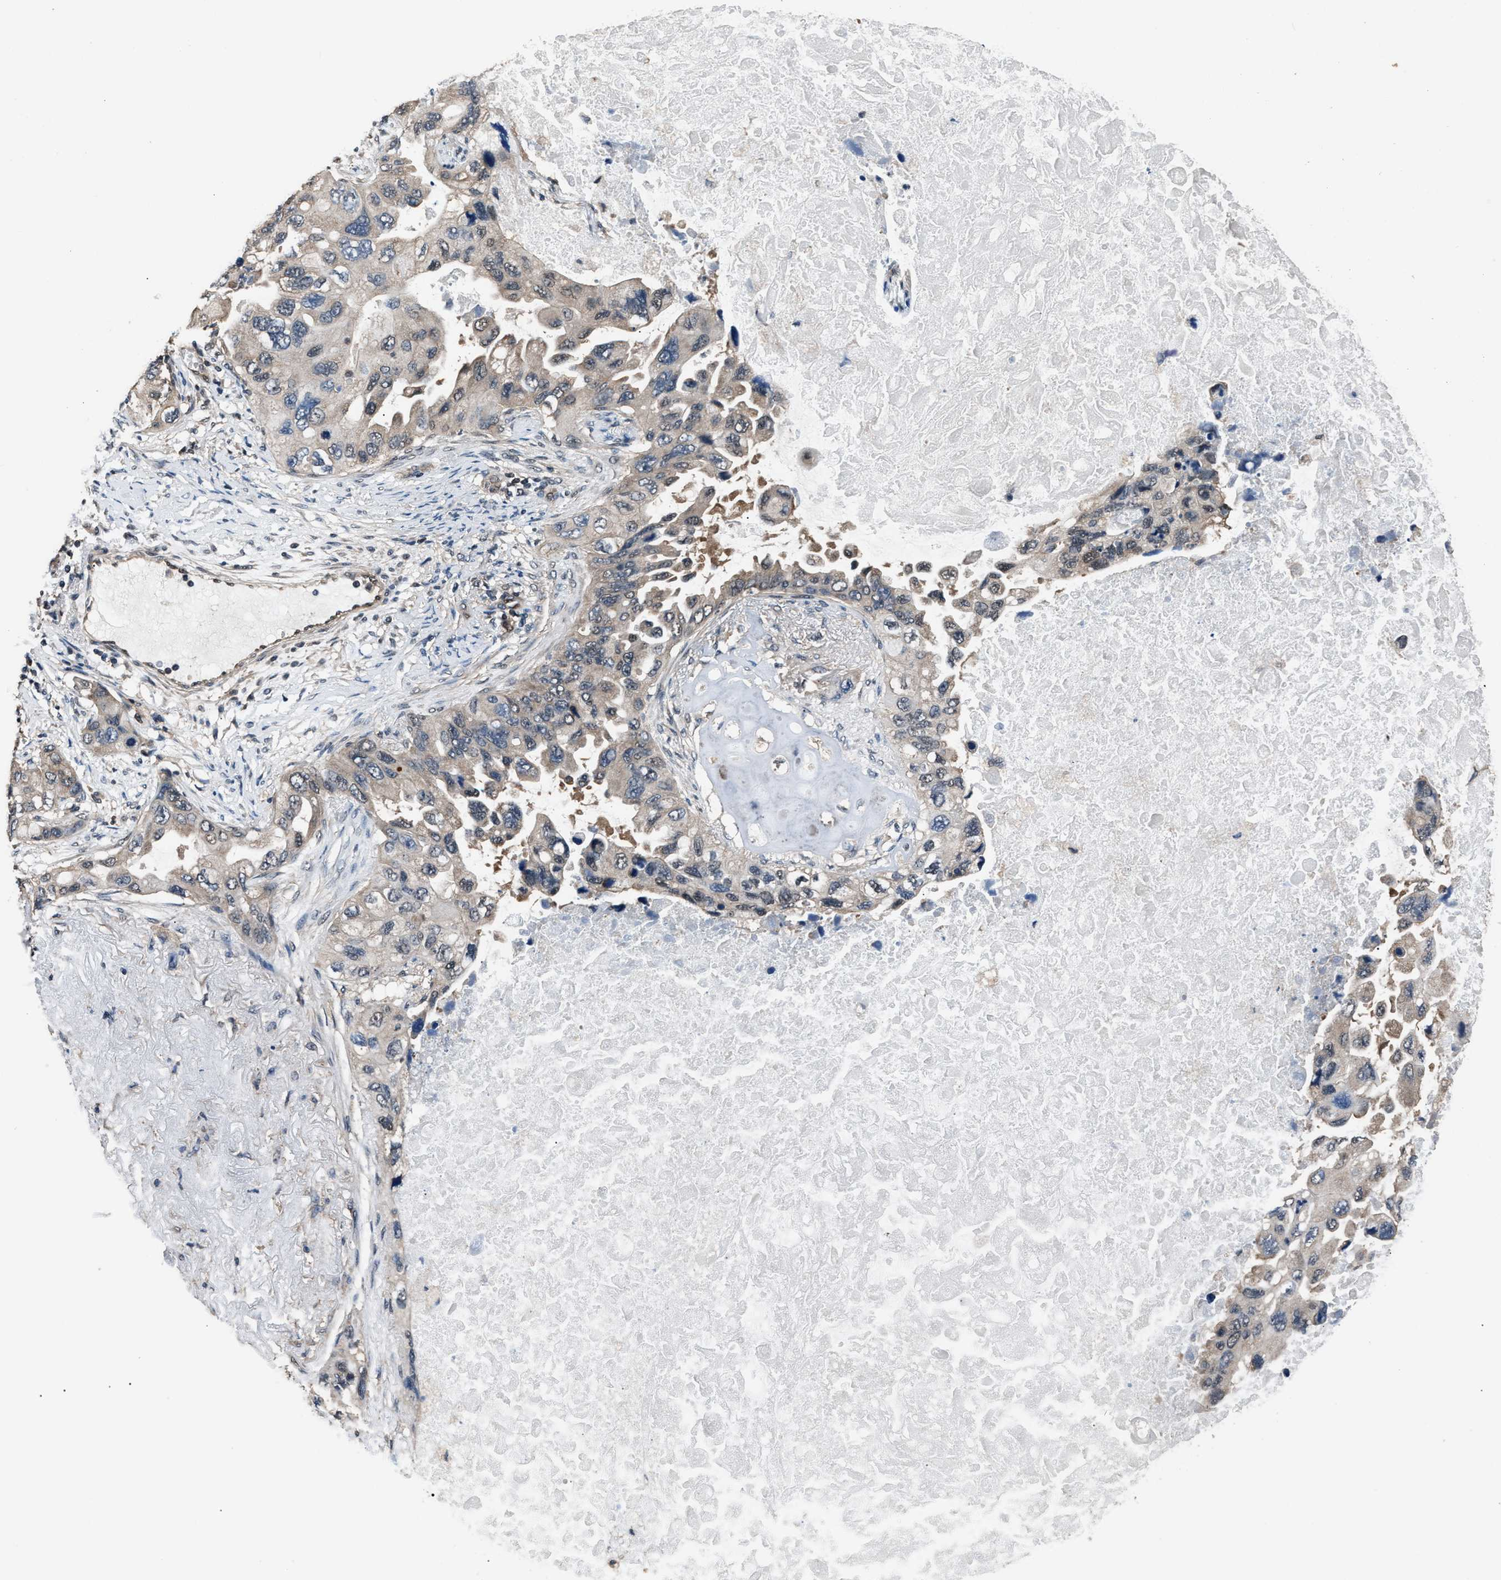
{"staining": {"intensity": "moderate", "quantity": "<25%", "location": "nuclear"}, "tissue": "lung cancer", "cell_type": "Tumor cells", "image_type": "cancer", "snomed": [{"axis": "morphology", "description": "Squamous cell carcinoma, NOS"}, {"axis": "topography", "description": "Lung"}], "caption": "Immunohistochemistry staining of lung cancer, which reveals low levels of moderate nuclear staining in about <25% of tumor cells indicating moderate nuclear protein staining. The staining was performed using DAB (brown) for protein detection and nuclei were counterstained in hematoxylin (blue).", "gene": "DFFA", "patient": {"sex": "female", "age": 73}}